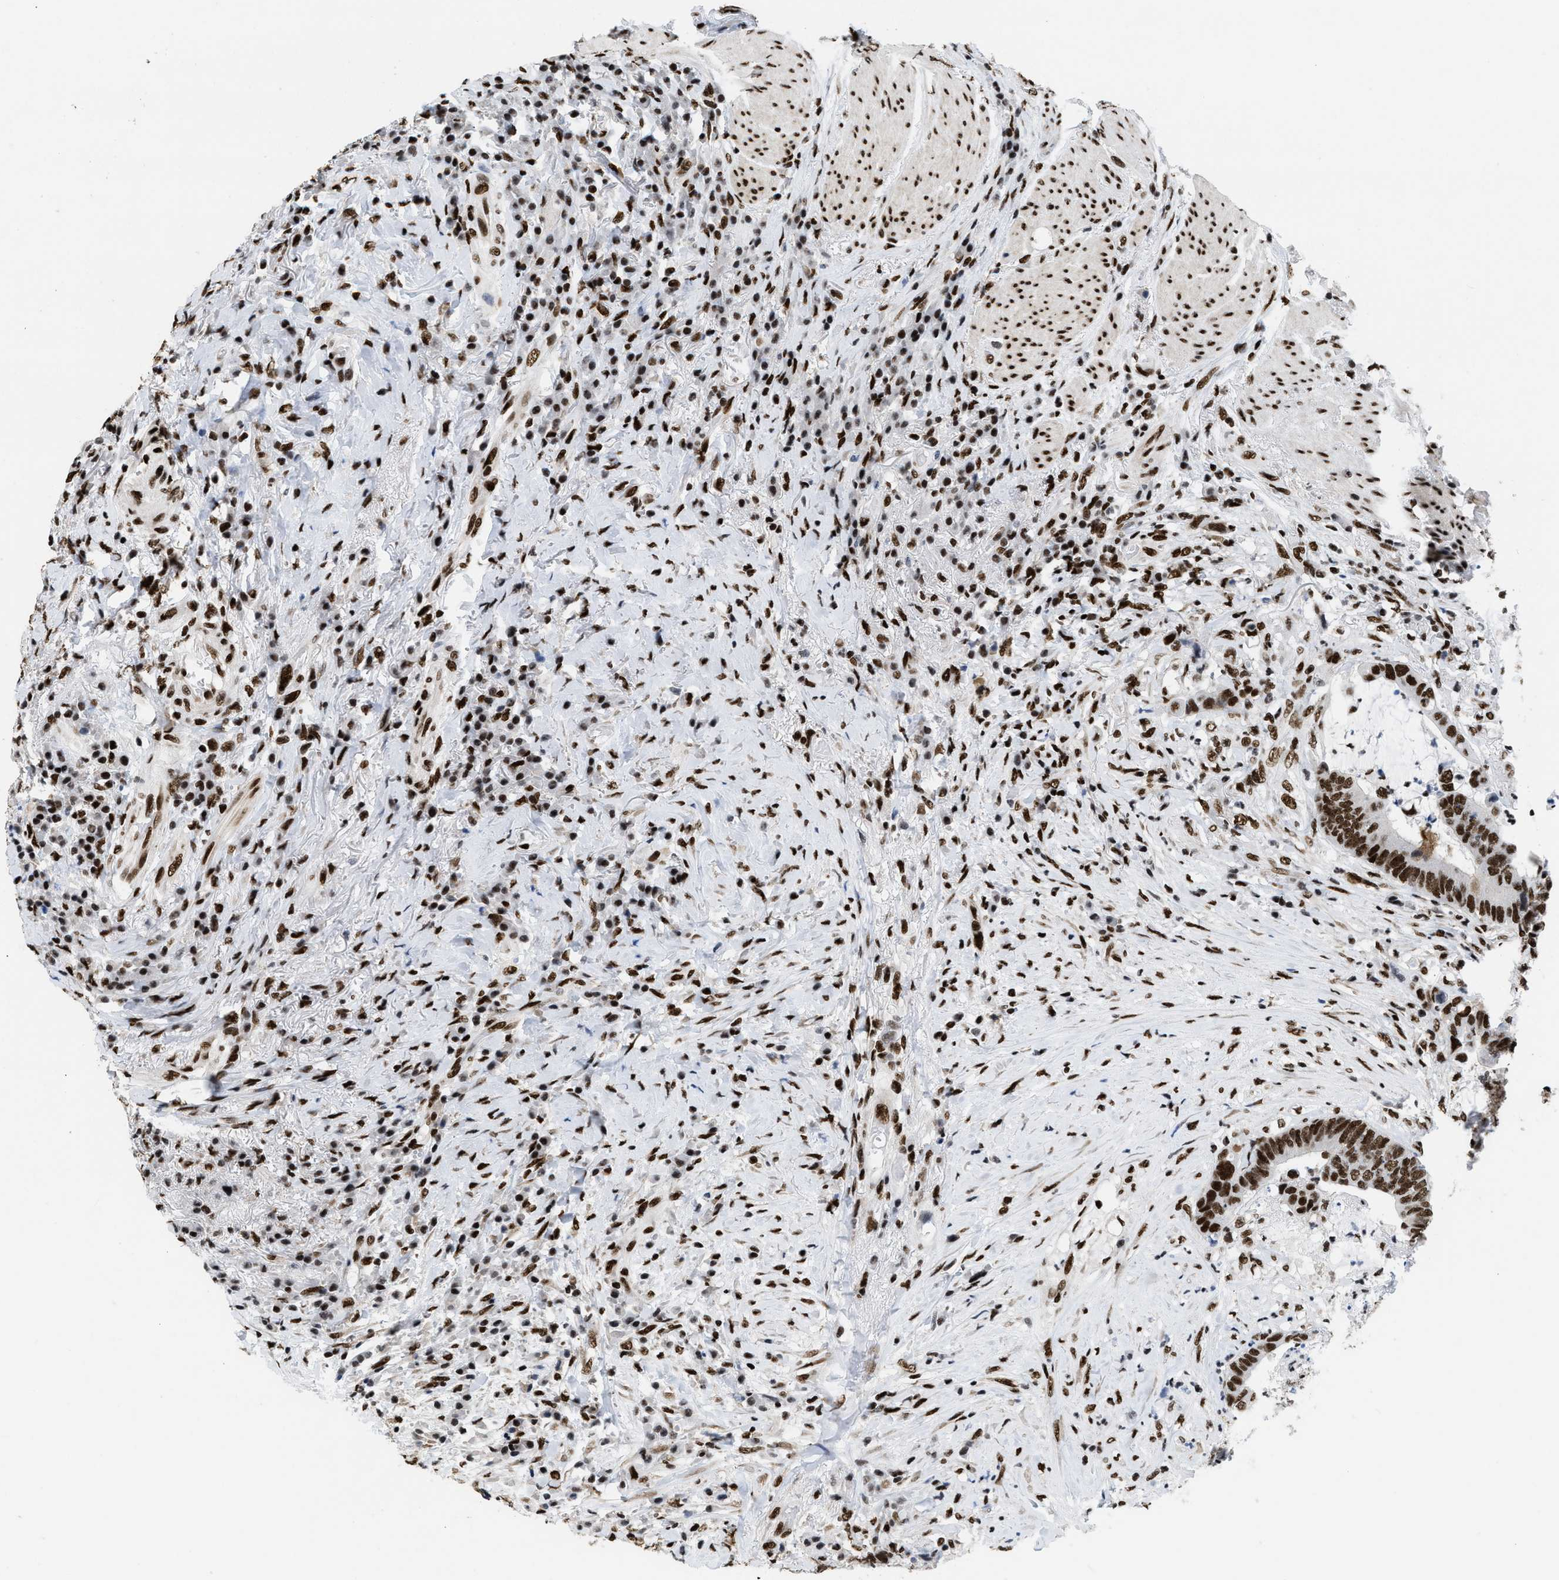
{"staining": {"intensity": "strong", "quantity": ">75%", "location": "nuclear"}, "tissue": "colorectal cancer", "cell_type": "Tumor cells", "image_type": "cancer", "snomed": [{"axis": "morphology", "description": "Adenocarcinoma, NOS"}, {"axis": "topography", "description": "Rectum"}], "caption": "Tumor cells exhibit high levels of strong nuclear expression in about >75% of cells in colorectal cancer (adenocarcinoma).", "gene": "CREB1", "patient": {"sex": "female", "age": 89}}